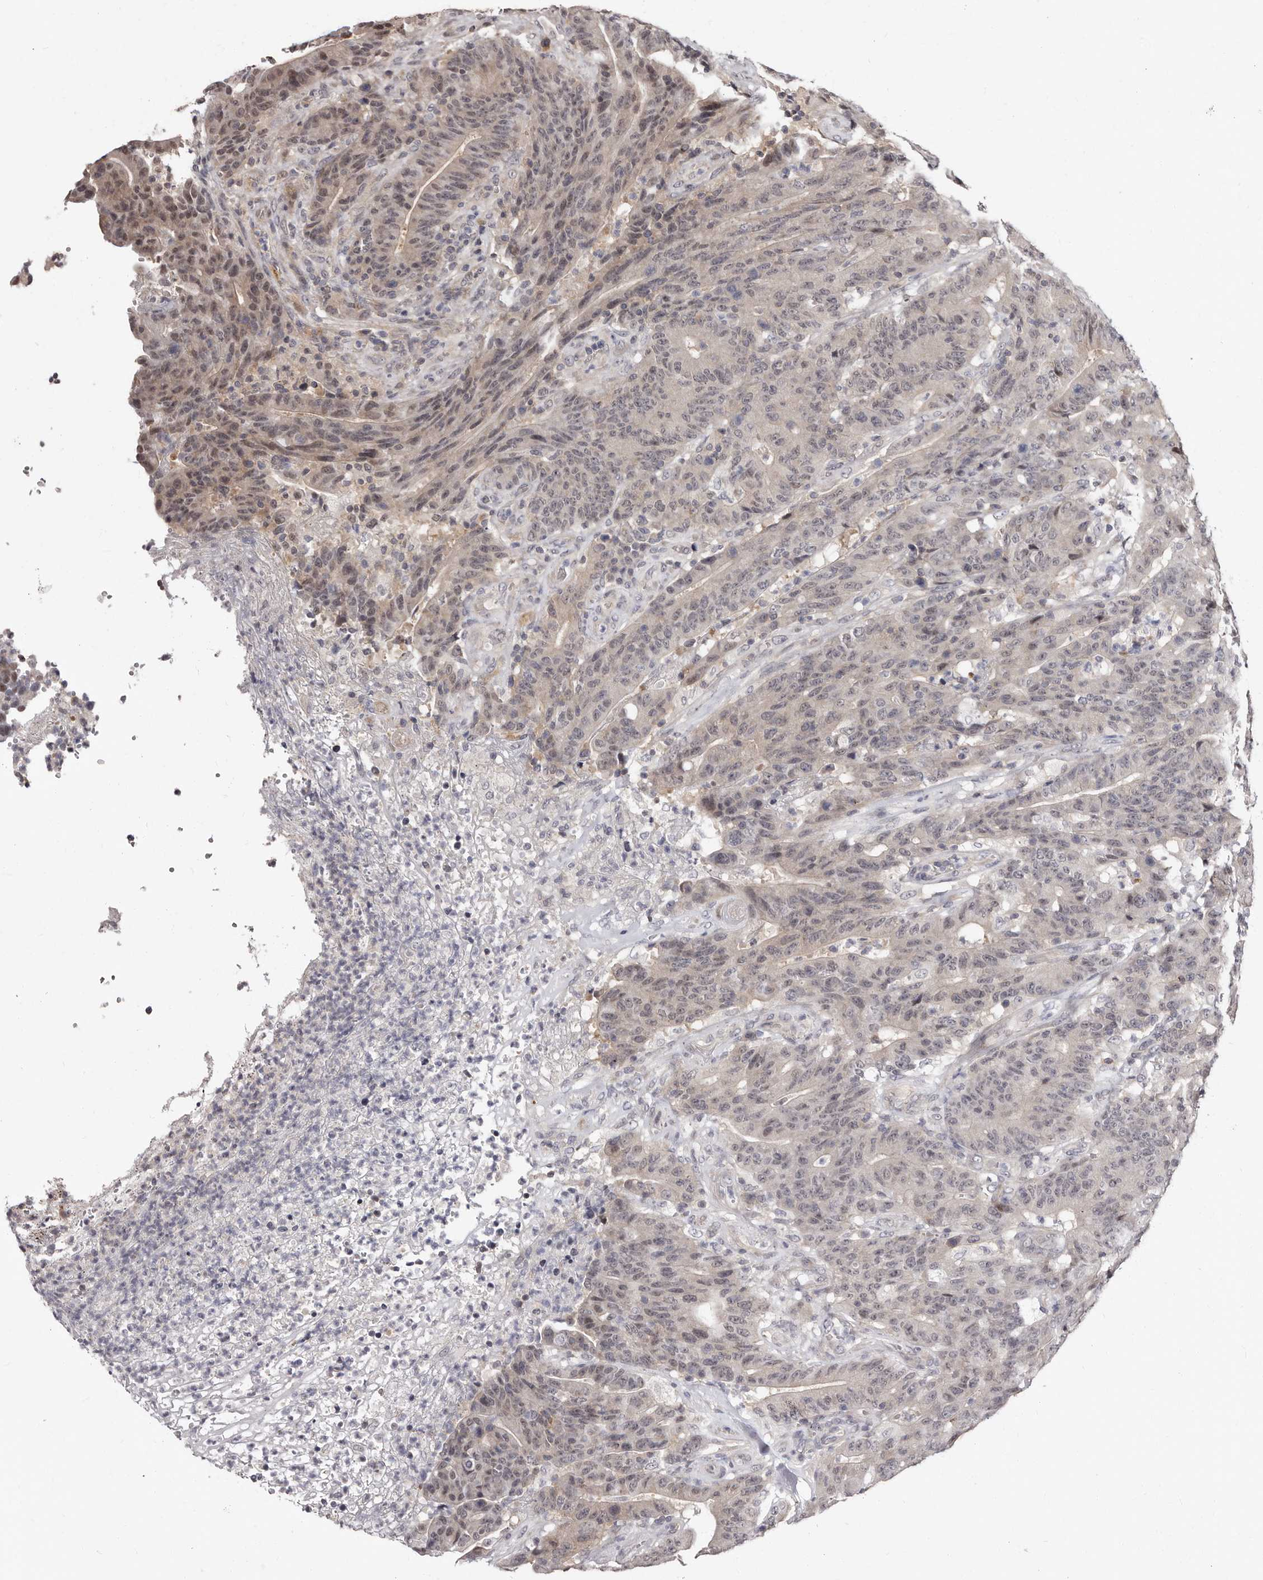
{"staining": {"intensity": "weak", "quantity": "25%-75%", "location": "nuclear"}, "tissue": "colorectal cancer", "cell_type": "Tumor cells", "image_type": "cancer", "snomed": [{"axis": "morphology", "description": "Normal tissue, NOS"}, {"axis": "morphology", "description": "Adenocarcinoma, NOS"}, {"axis": "topography", "description": "Colon"}], "caption": "IHC of colorectal adenocarcinoma exhibits low levels of weak nuclear positivity in about 25%-75% of tumor cells.", "gene": "PHF20L1", "patient": {"sex": "female", "age": 75}}